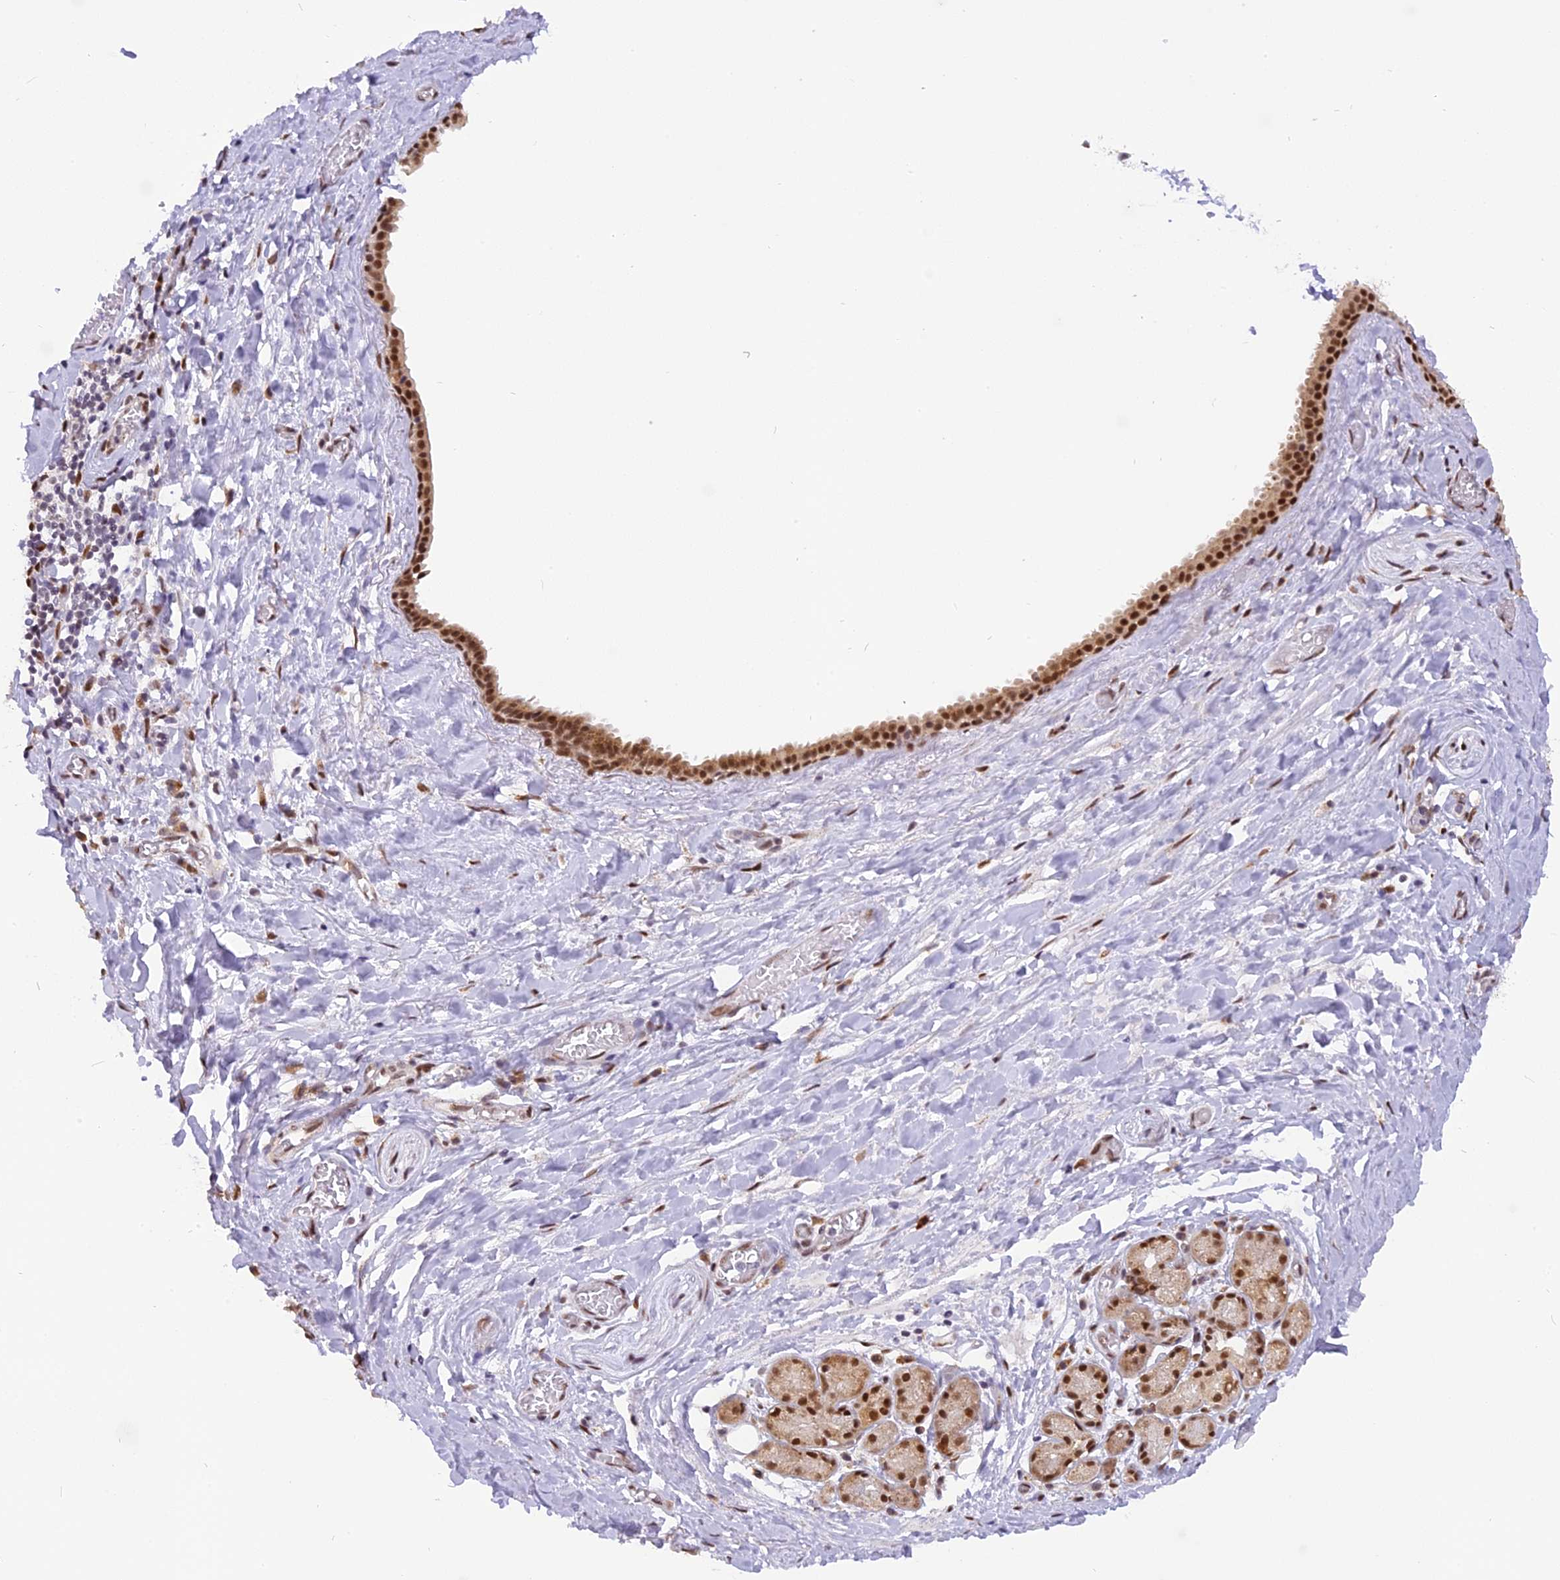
{"staining": {"intensity": "moderate", "quantity": ">75%", "location": "nuclear"}, "tissue": "adipose tissue", "cell_type": "Adipocytes", "image_type": "normal", "snomed": [{"axis": "morphology", "description": "Normal tissue, NOS"}, {"axis": "topography", "description": "Salivary gland"}, {"axis": "topography", "description": "Peripheral nerve tissue"}], "caption": "A micrograph showing moderate nuclear staining in about >75% of adipocytes in benign adipose tissue, as visualized by brown immunohistochemical staining.", "gene": "IRF2BP1", "patient": {"sex": "male", "age": 62}}